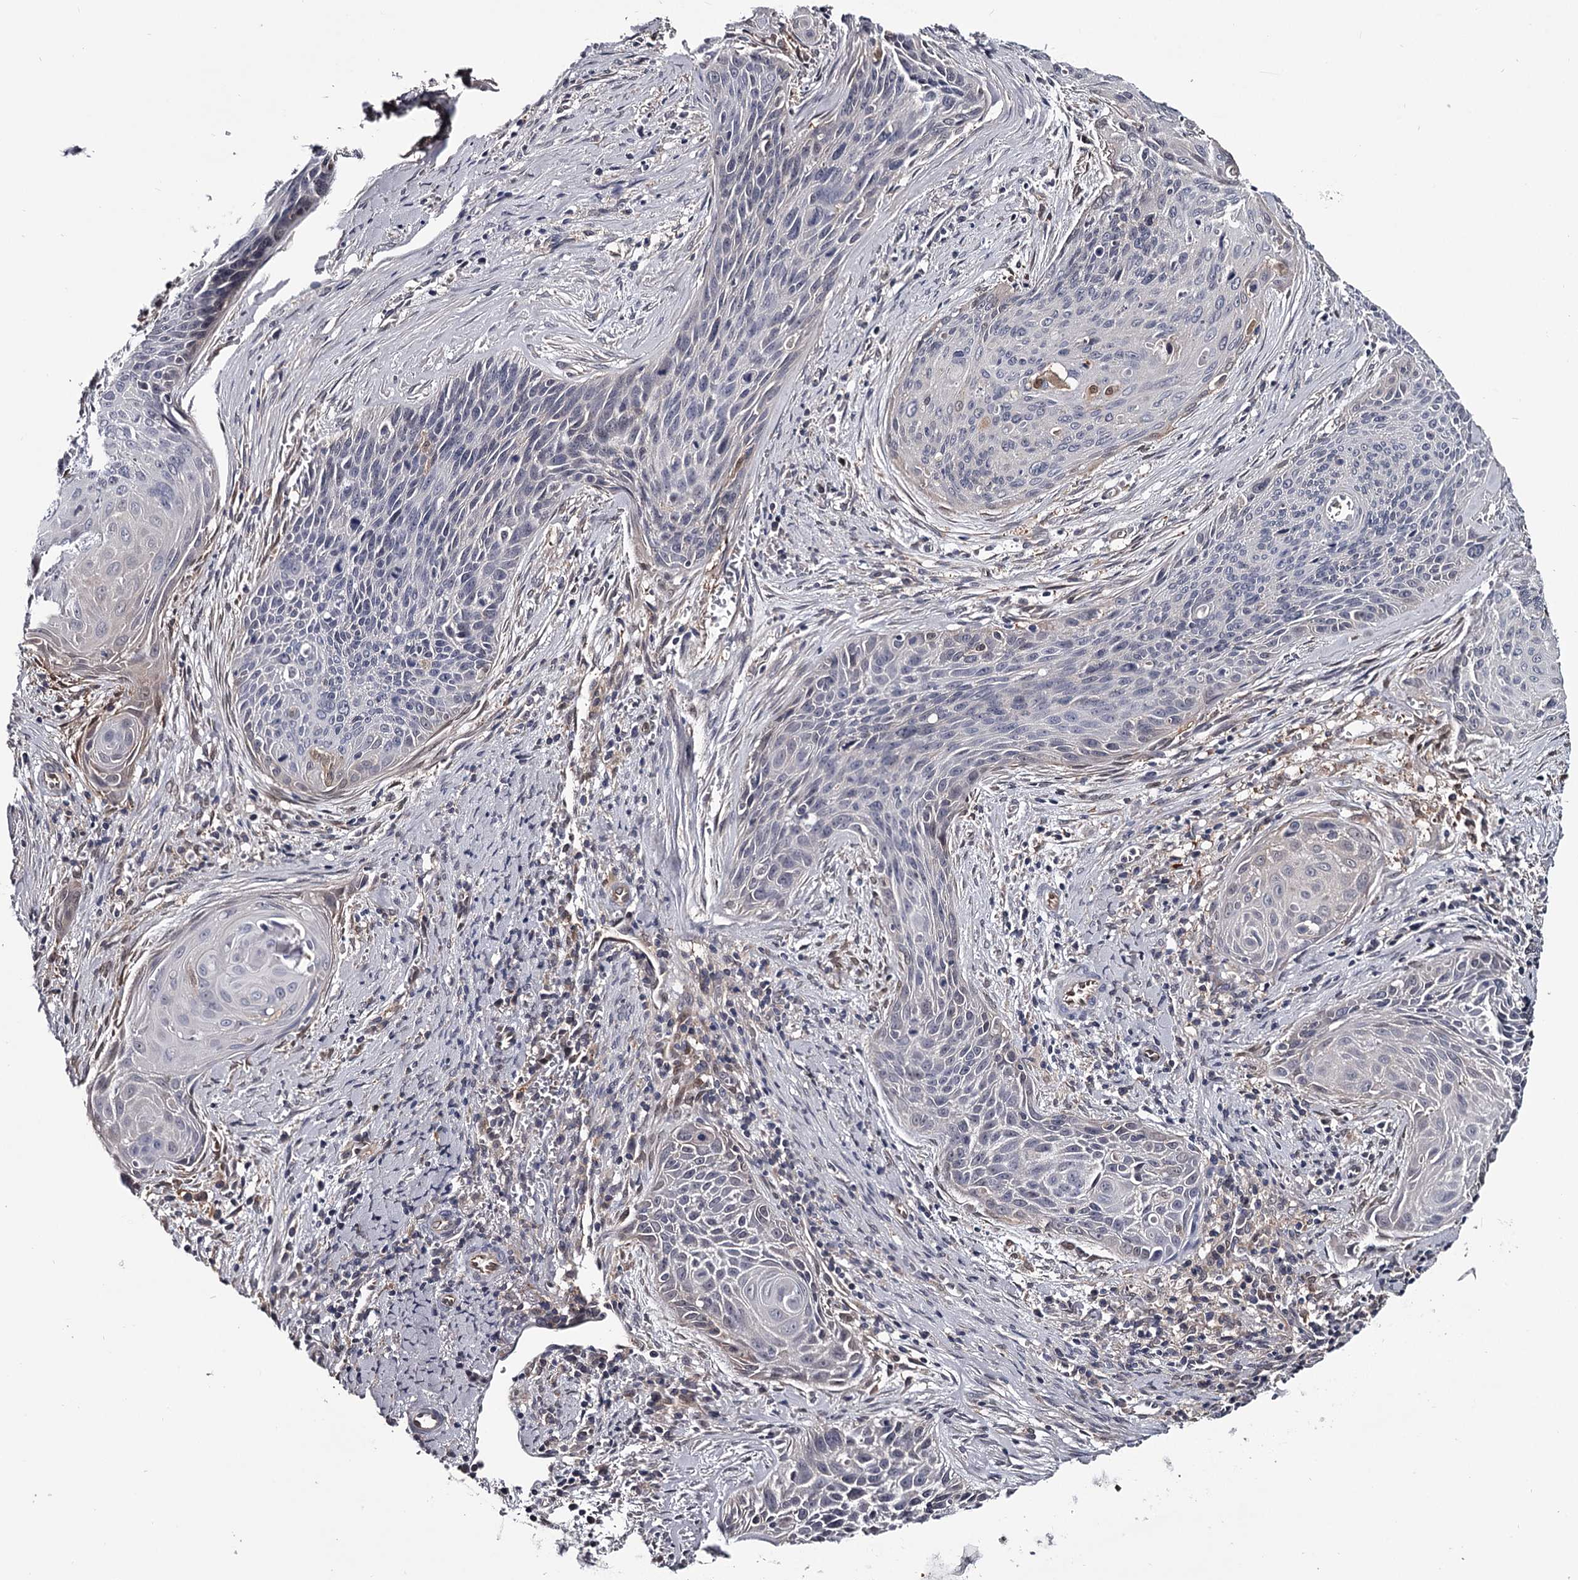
{"staining": {"intensity": "negative", "quantity": "none", "location": "none"}, "tissue": "cervical cancer", "cell_type": "Tumor cells", "image_type": "cancer", "snomed": [{"axis": "morphology", "description": "Squamous cell carcinoma, NOS"}, {"axis": "topography", "description": "Cervix"}], "caption": "Immunohistochemistry of human squamous cell carcinoma (cervical) shows no expression in tumor cells.", "gene": "GSTO1", "patient": {"sex": "female", "age": 55}}